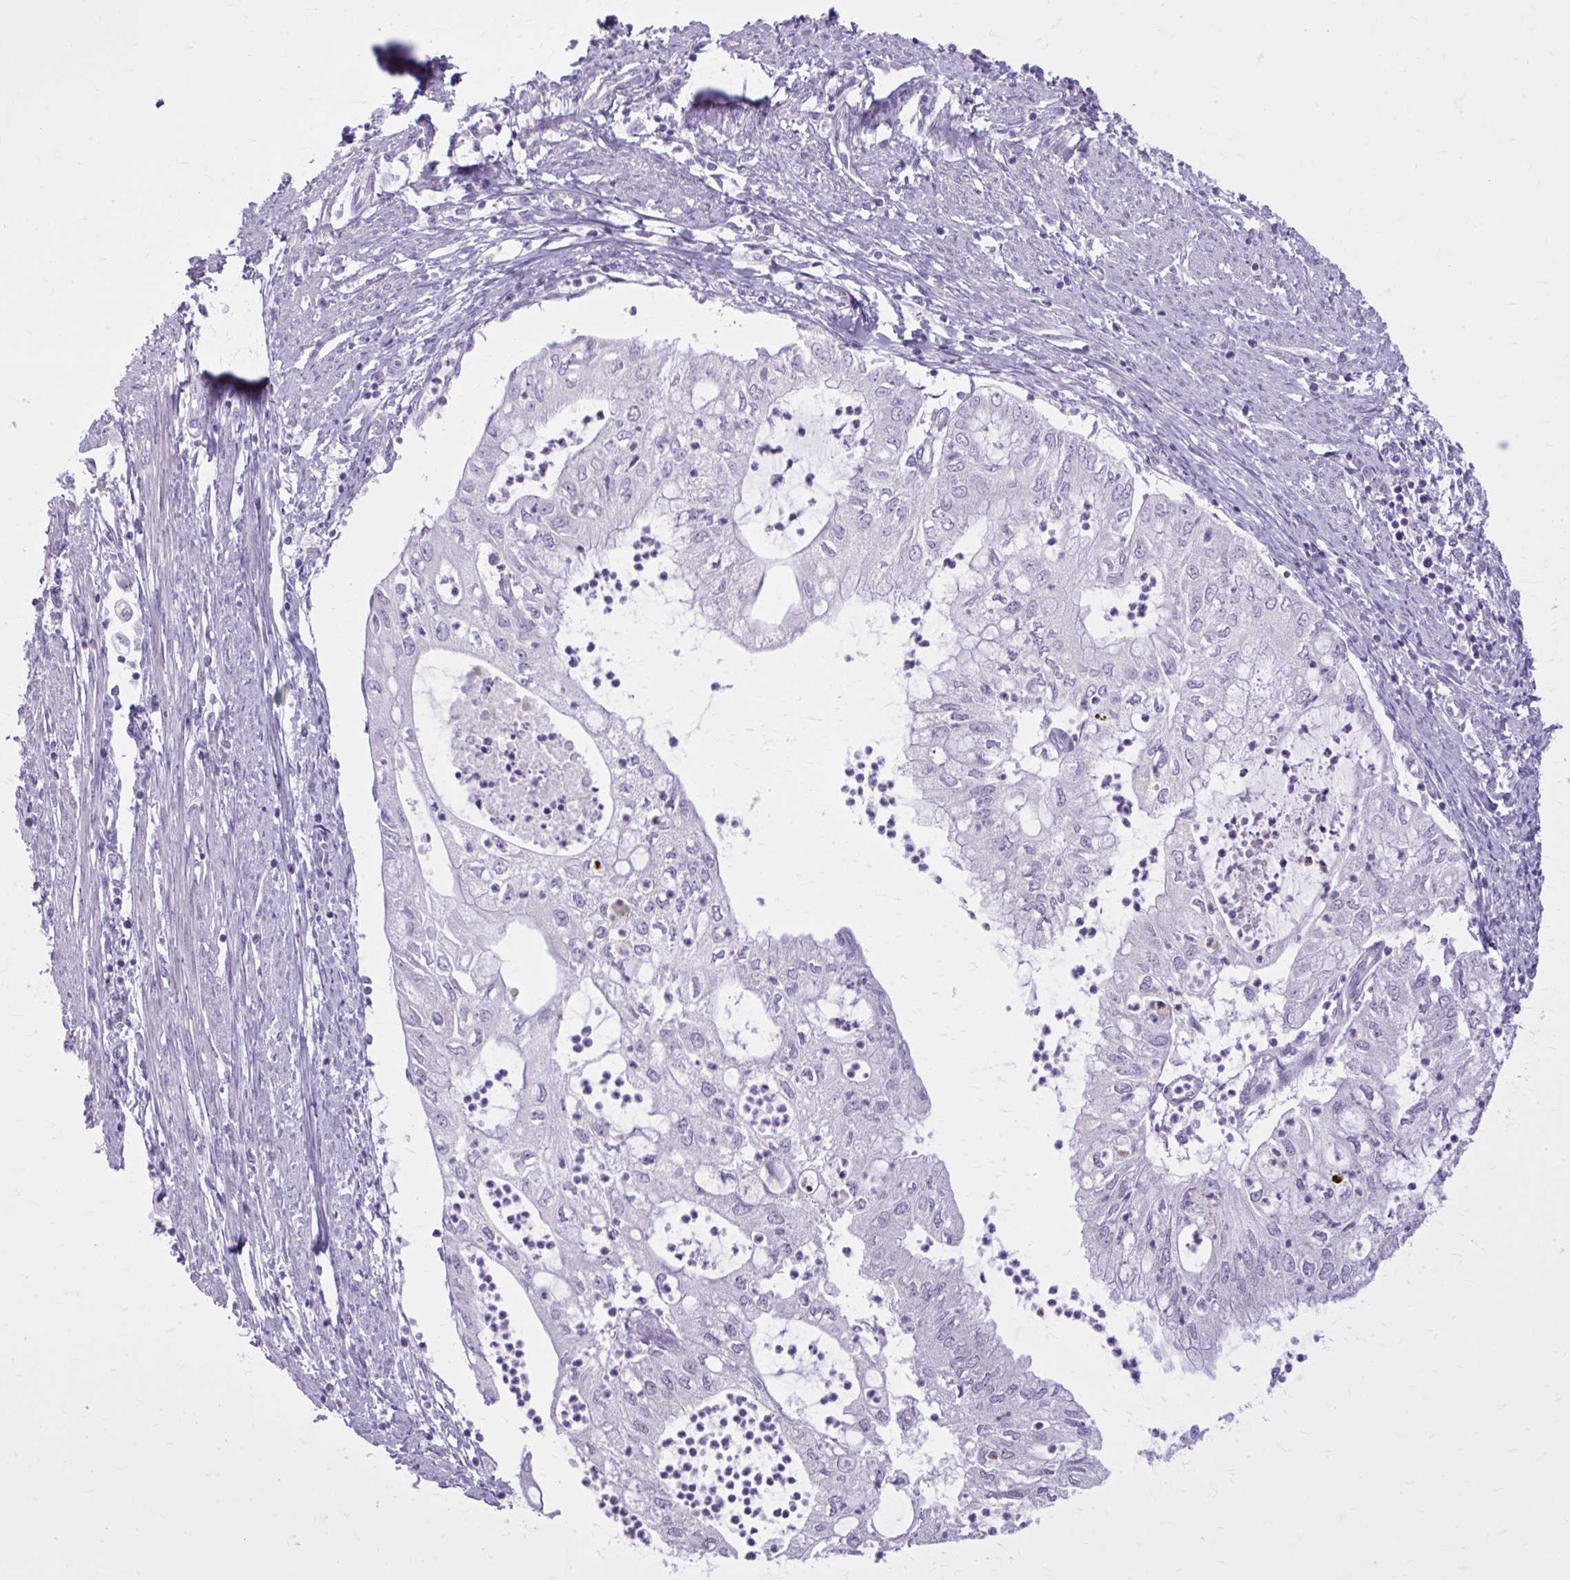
{"staining": {"intensity": "negative", "quantity": "none", "location": "none"}, "tissue": "endometrial cancer", "cell_type": "Tumor cells", "image_type": "cancer", "snomed": [{"axis": "morphology", "description": "Adenocarcinoma, NOS"}, {"axis": "topography", "description": "Endometrium"}], "caption": "Tumor cells are negative for protein expression in human endometrial cancer.", "gene": "OR4B1", "patient": {"sex": "female", "age": 75}}